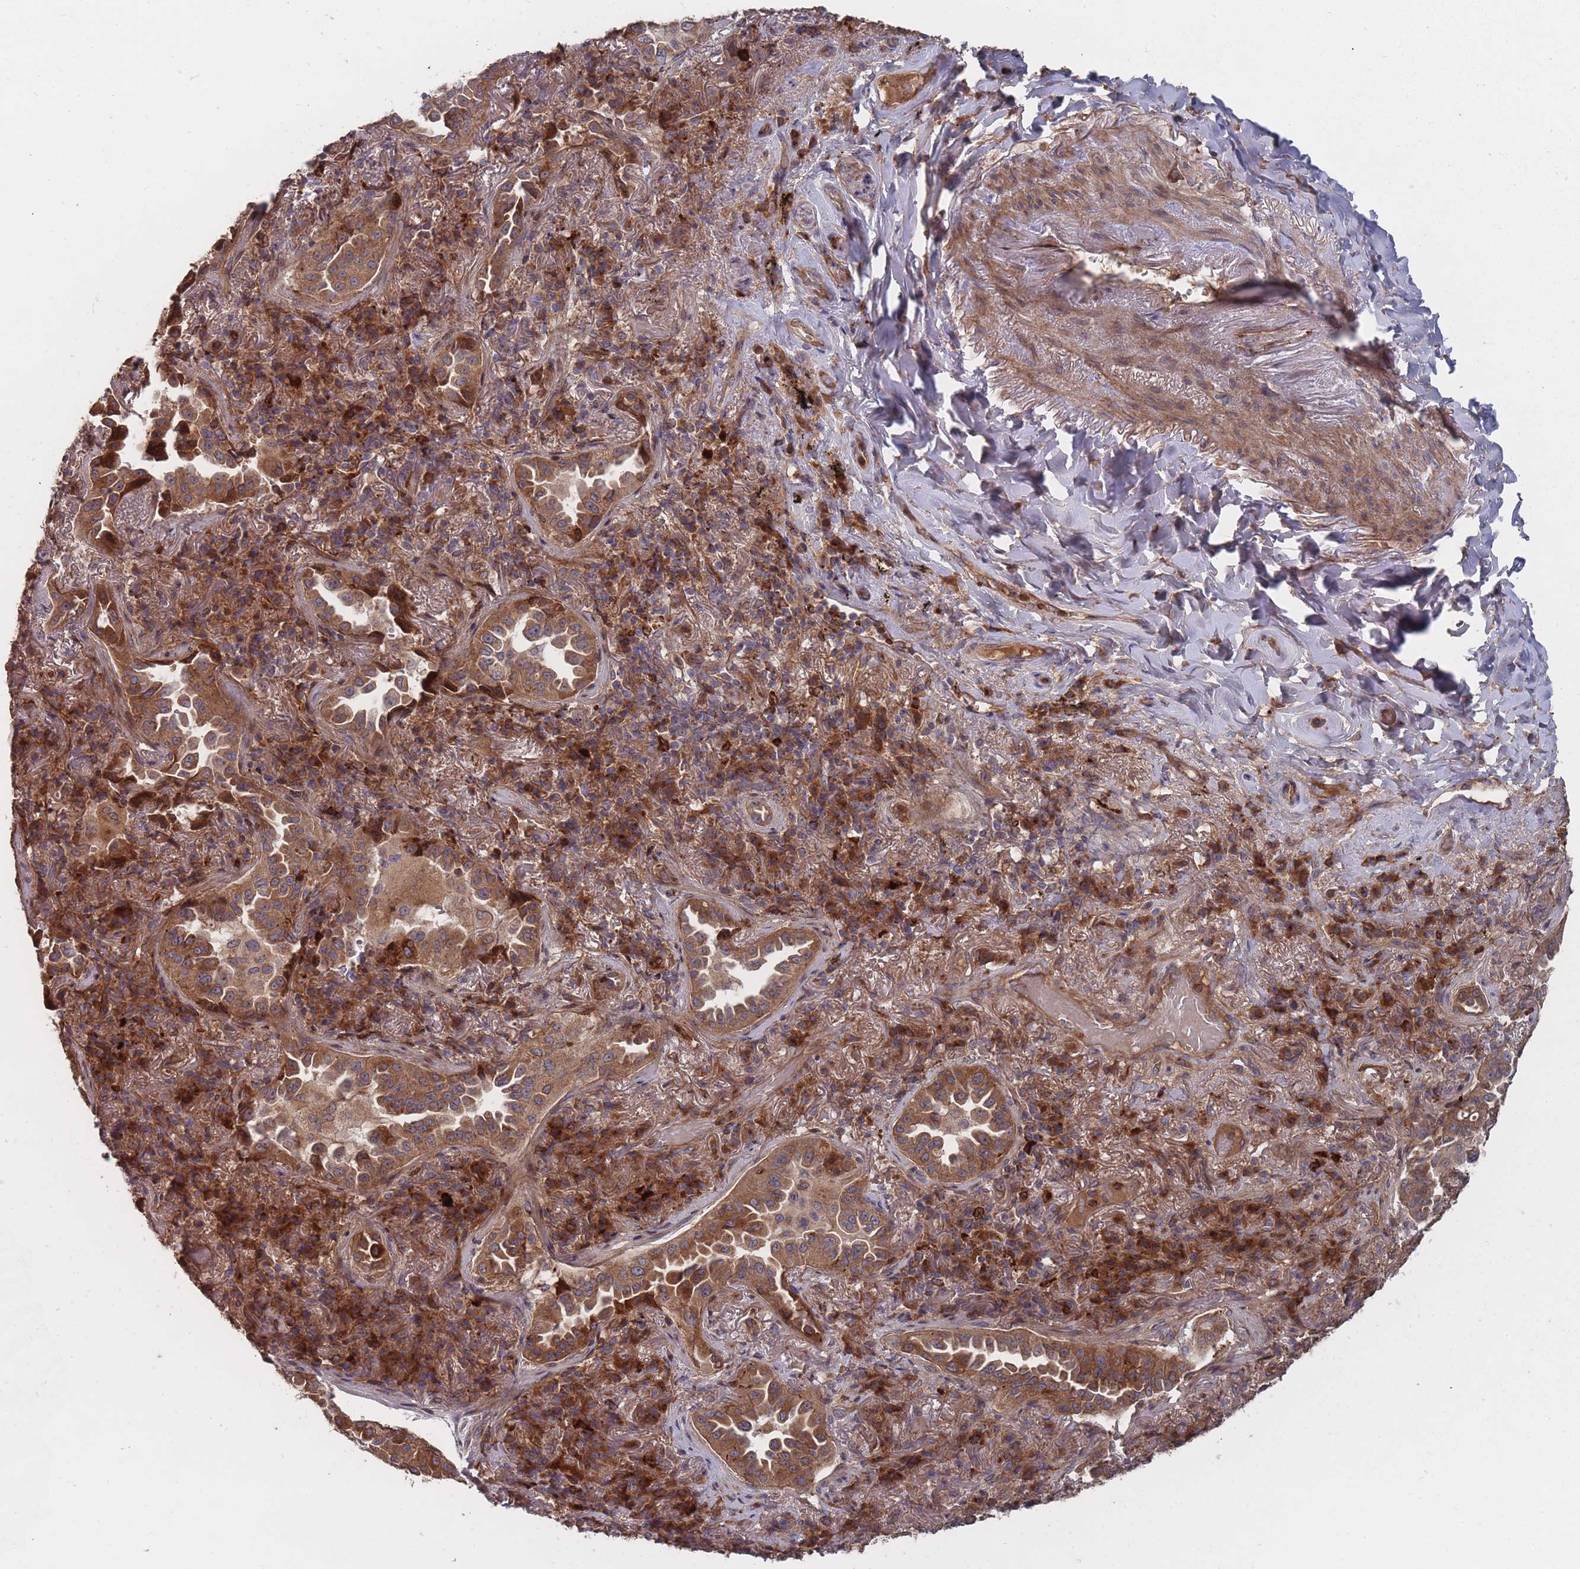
{"staining": {"intensity": "moderate", "quantity": ">75%", "location": "cytoplasmic/membranous"}, "tissue": "lung cancer", "cell_type": "Tumor cells", "image_type": "cancer", "snomed": [{"axis": "morphology", "description": "Adenocarcinoma, NOS"}, {"axis": "topography", "description": "Lung"}], "caption": "IHC histopathology image of lung cancer (adenocarcinoma) stained for a protein (brown), which demonstrates medium levels of moderate cytoplasmic/membranous positivity in about >75% of tumor cells.", "gene": "THSD7B", "patient": {"sex": "female", "age": 69}}